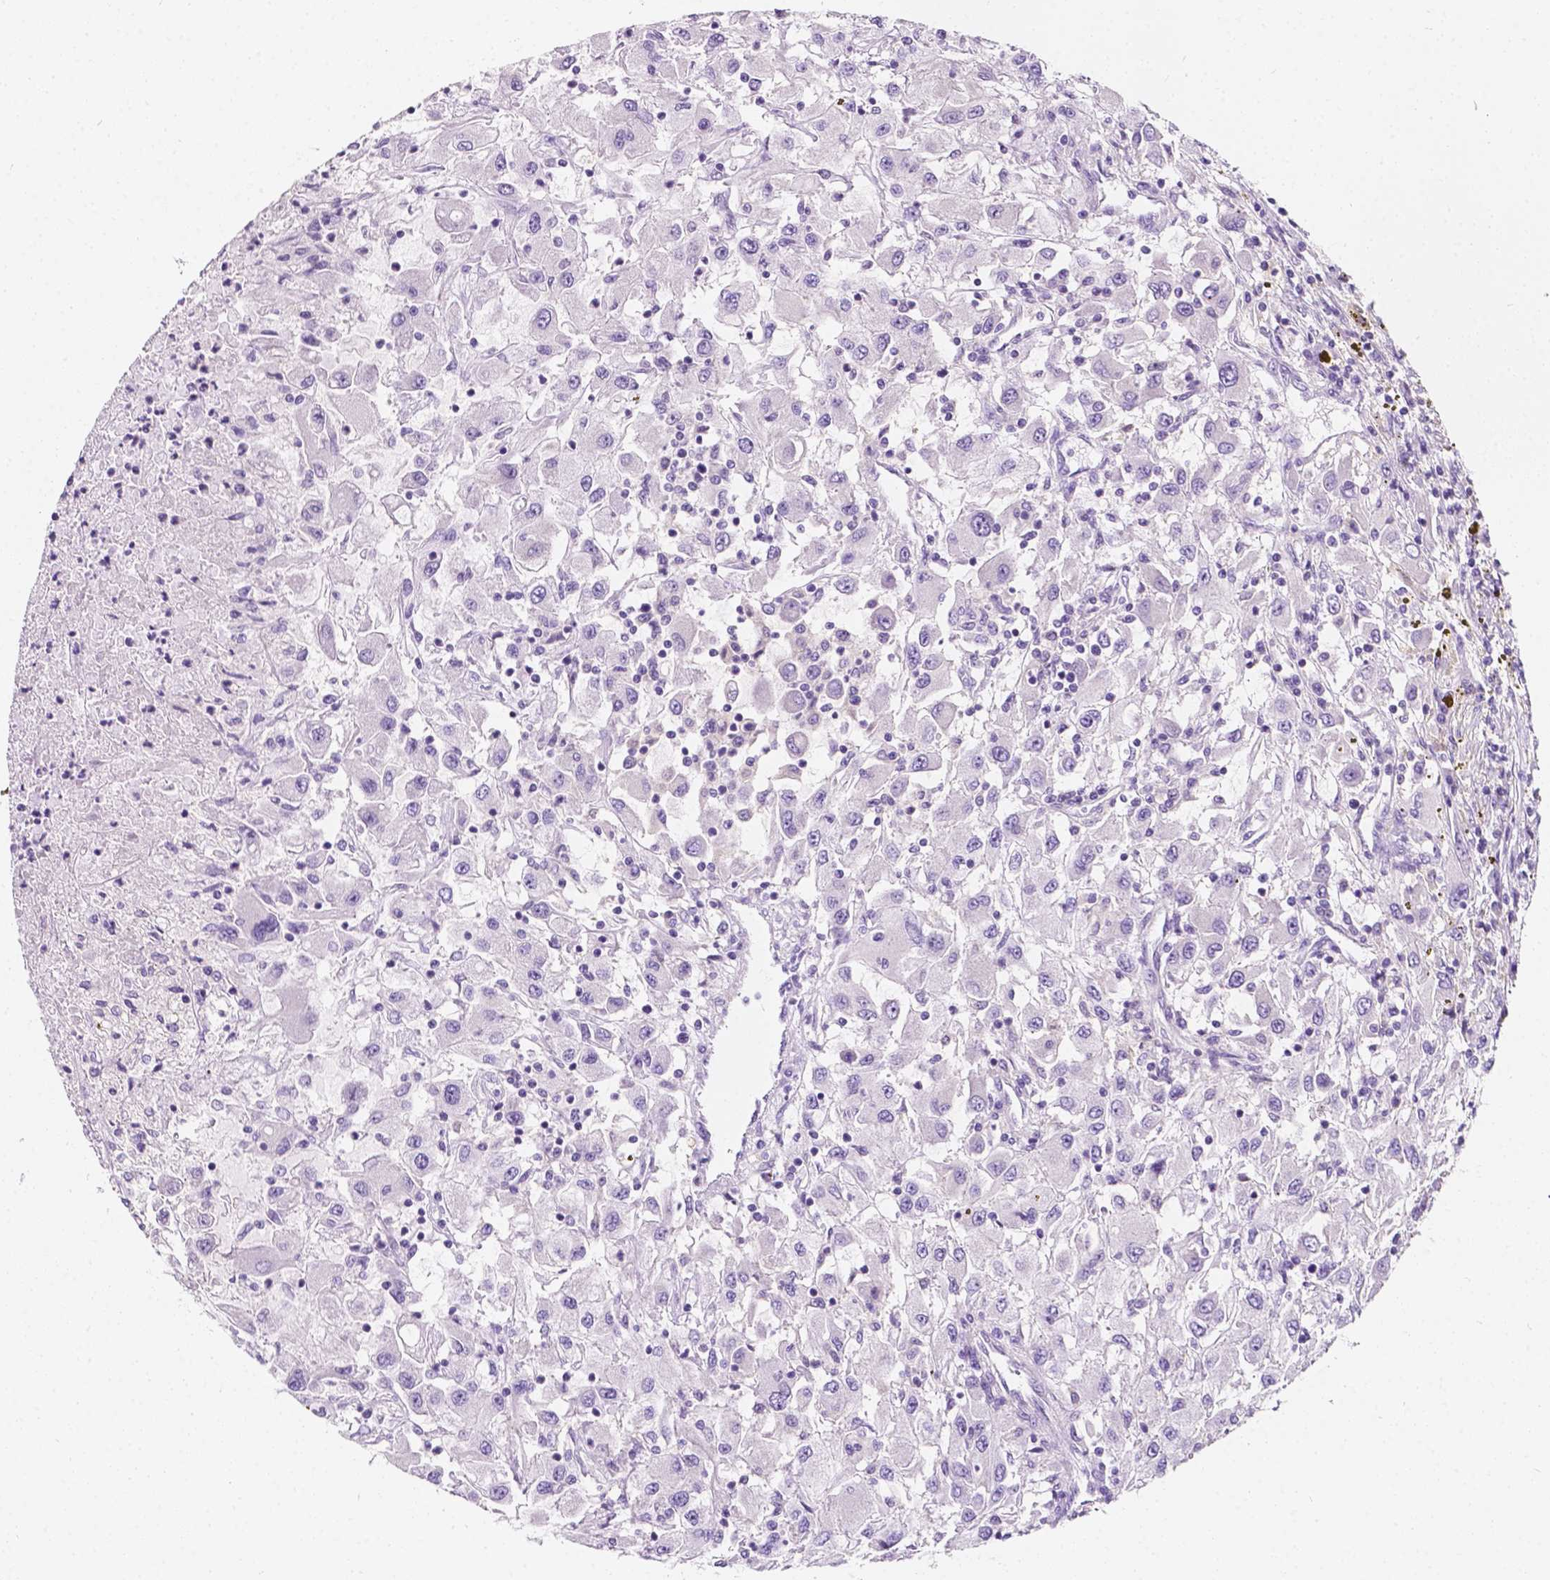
{"staining": {"intensity": "negative", "quantity": "none", "location": "none"}, "tissue": "renal cancer", "cell_type": "Tumor cells", "image_type": "cancer", "snomed": [{"axis": "morphology", "description": "Adenocarcinoma, NOS"}, {"axis": "topography", "description": "Kidney"}], "caption": "Immunohistochemical staining of renal cancer displays no significant positivity in tumor cells.", "gene": "SIRT2", "patient": {"sex": "female", "age": 67}}